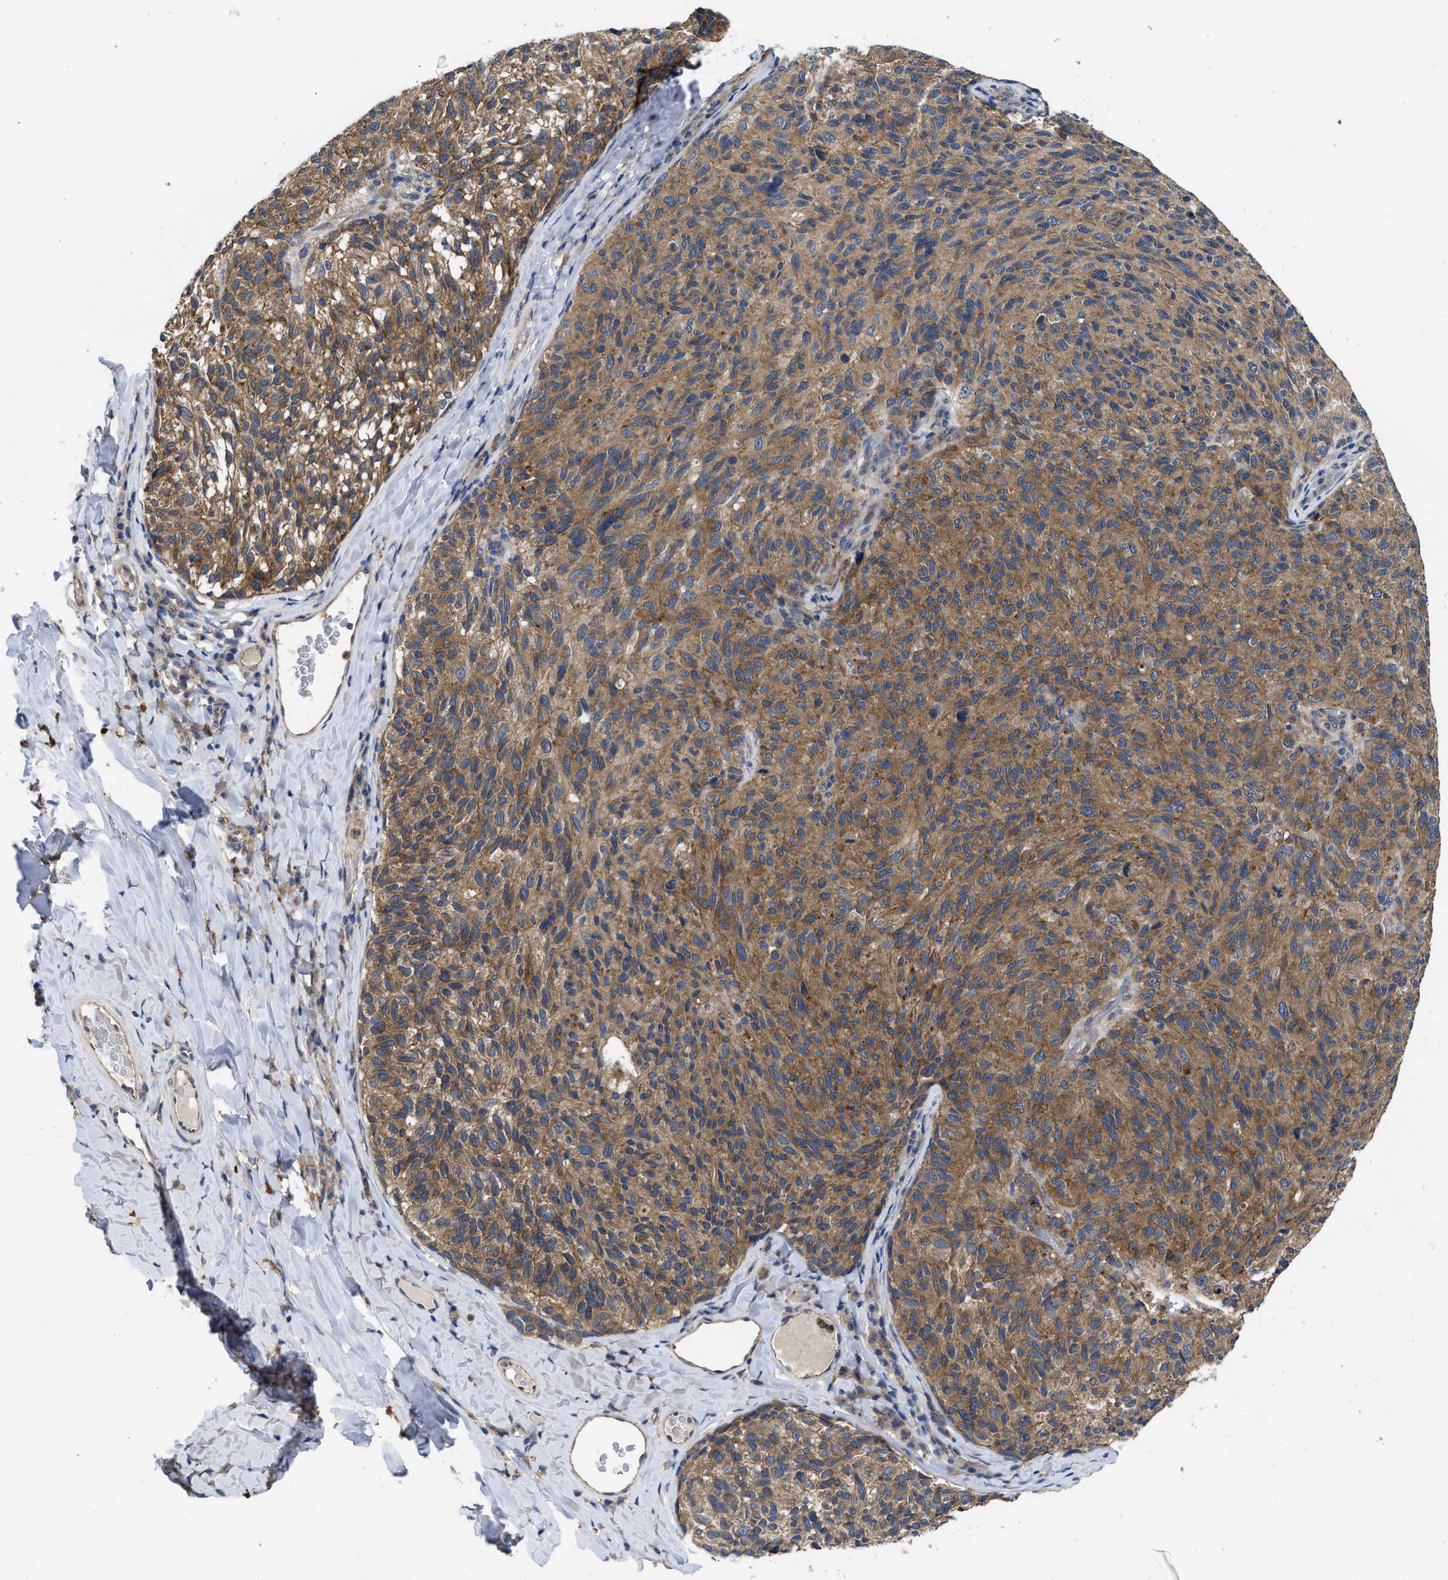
{"staining": {"intensity": "strong", "quantity": ">75%", "location": "cytoplasmic/membranous"}, "tissue": "melanoma", "cell_type": "Tumor cells", "image_type": "cancer", "snomed": [{"axis": "morphology", "description": "Malignant melanoma, NOS"}, {"axis": "topography", "description": "Skin"}], "caption": "The micrograph demonstrates immunohistochemical staining of malignant melanoma. There is strong cytoplasmic/membranous expression is identified in about >75% of tumor cells.", "gene": "PKD2", "patient": {"sex": "female", "age": 73}}